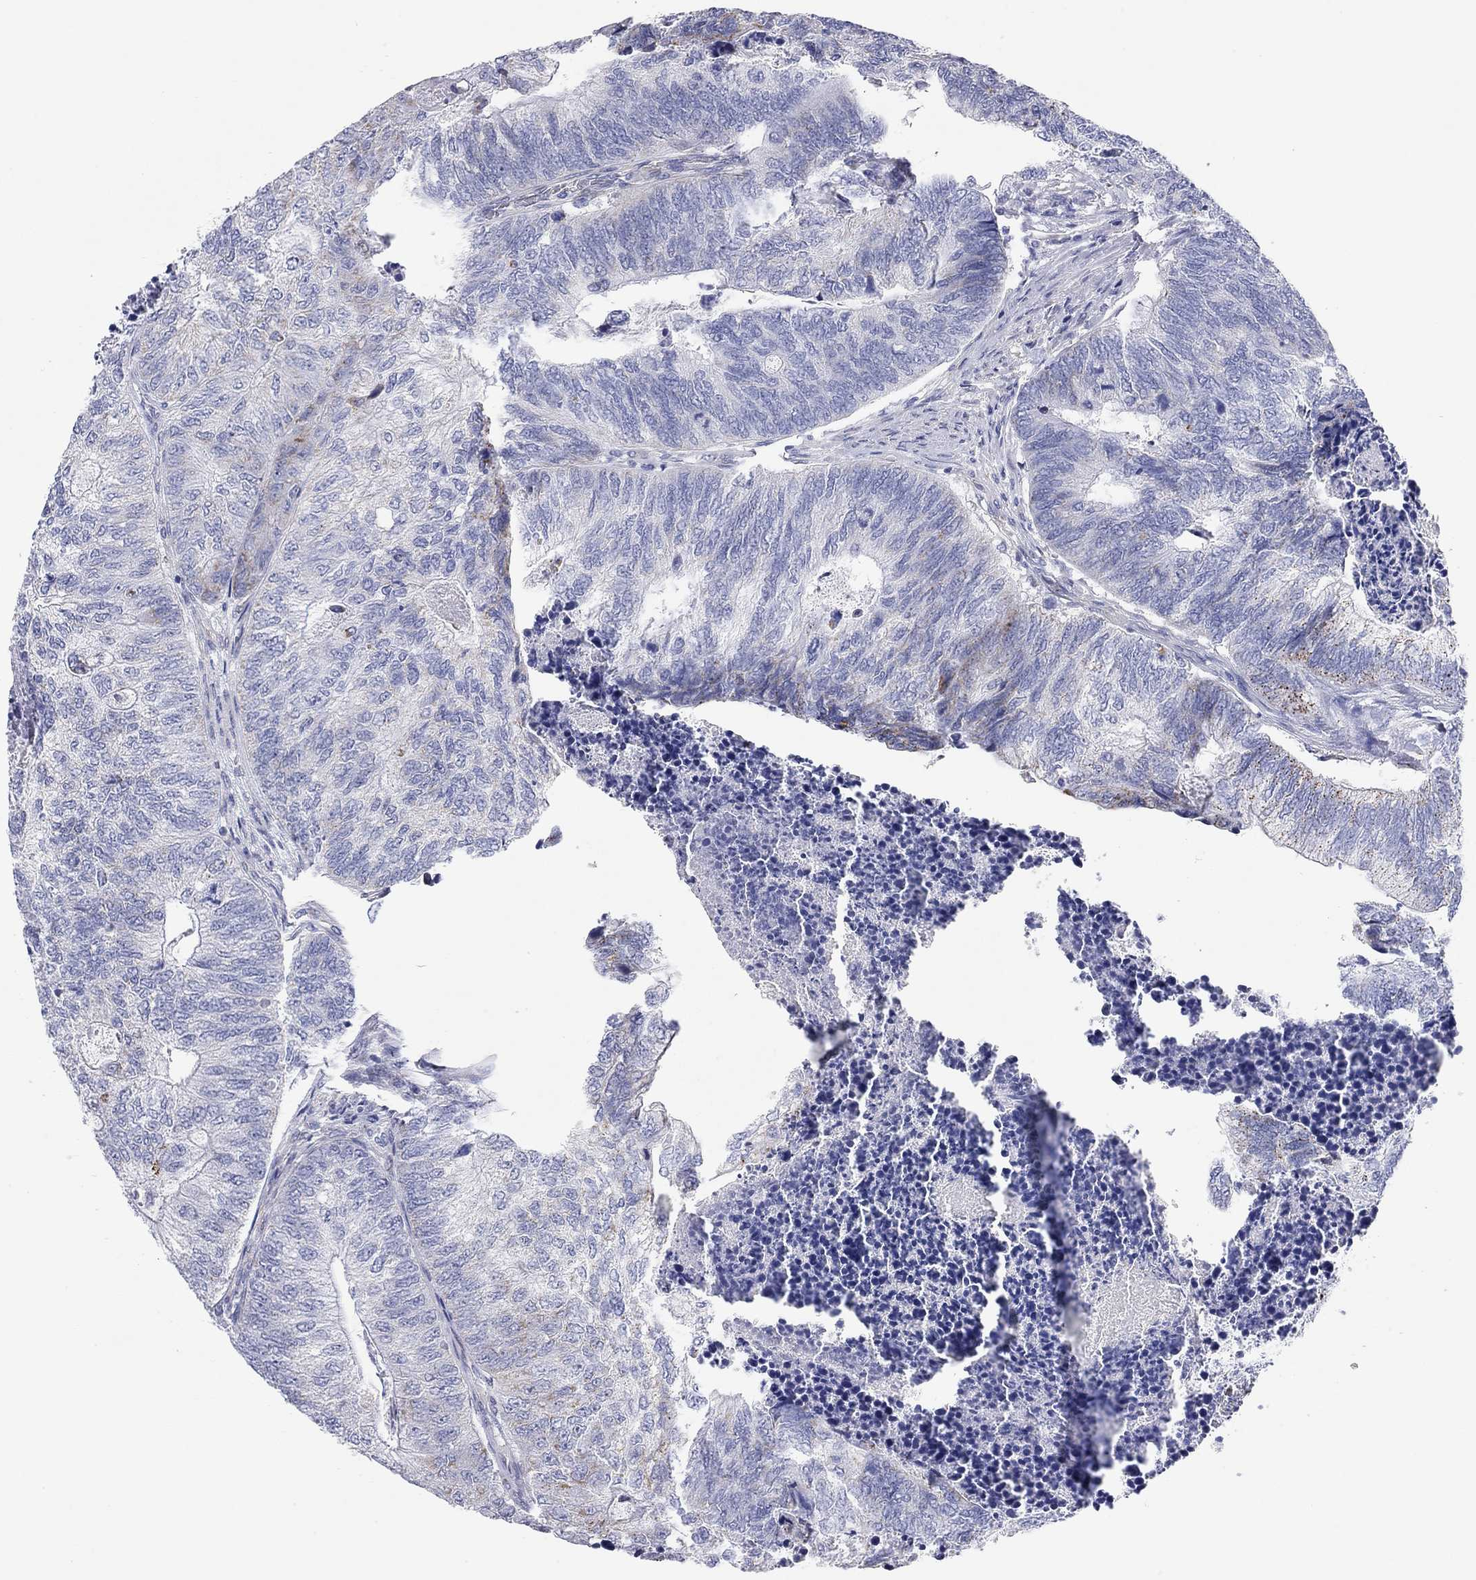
{"staining": {"intensity": "weak", "quantity": "<25%", "location": "cytoplasmic/membranous"}, "tissue": "colorectal cancer", "cell_type": "Tumor cells", "image_type": "cancer", "snomed": [{"axis": "morphology", "description": "Adenocarcinoma, NOS"}, {"axis": "topography", "description": "Colon"}], "caption": "Immunohistochemistry (IHC) of colorectal adenocarcinoma exhibits no staining in tumor cells.", "gene": "CHI3L2", "patient": {"sex": "female", "age": 67}}